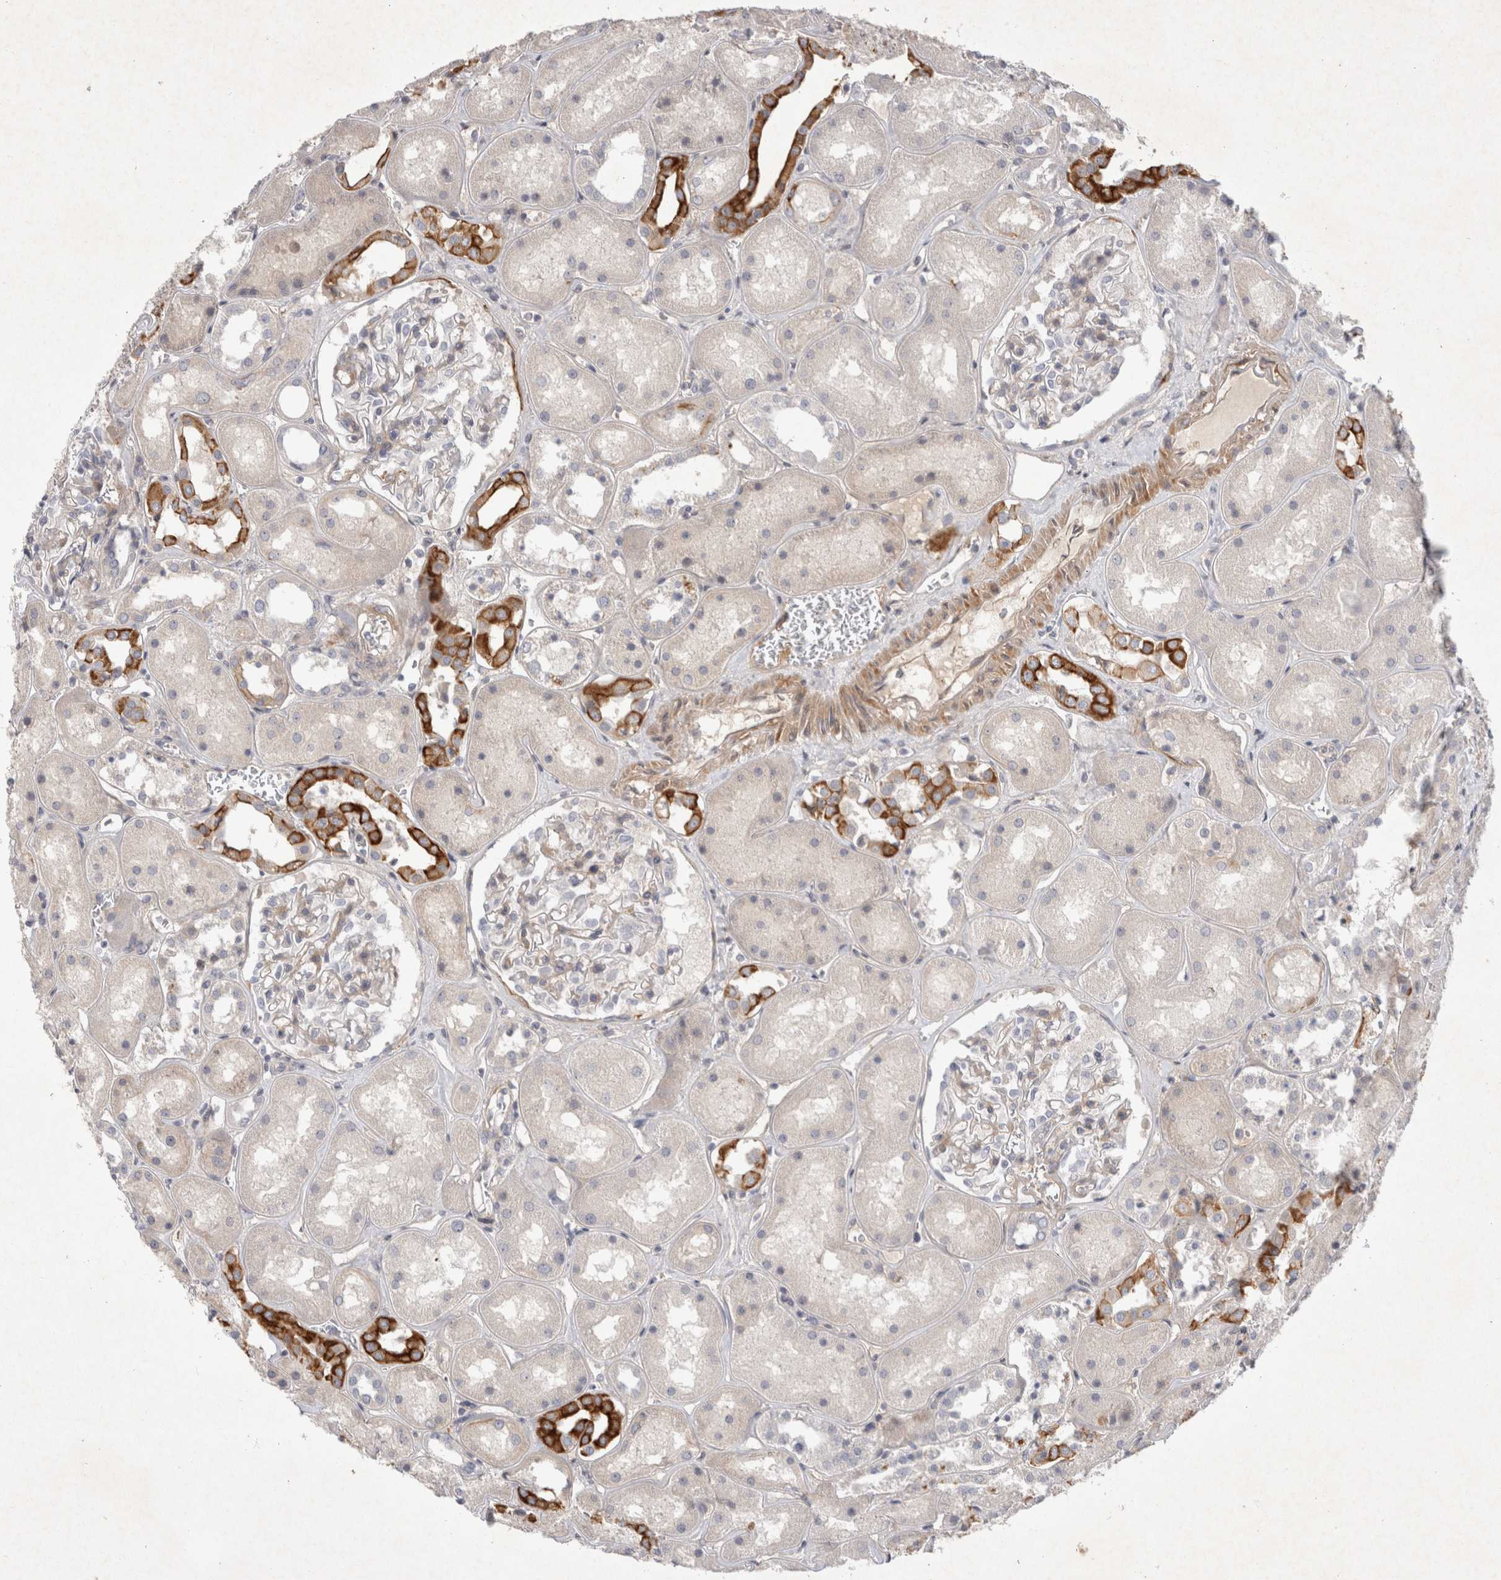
{"staining": {"intensity": "weak", "quantity": "25%-75%", "location": "cytoplasmic/membranous"}, "tissue": "kidney", "cell_type": "Cells in glomeruli", "image_type": "normal", "snomed": [{"axis": "morphology", "description": "Normal tissue, NOS"}, {"axis": "topography", "description": "Kidney"}], "caption": "Kidney stained with DAB IHC exhibits low levels of weak cytoplasmic/membranous expression in approximately 25%-75% of cells in glomeruli.", "gene": "BZW2", "patient": {"sex": "male", "age": 70}}